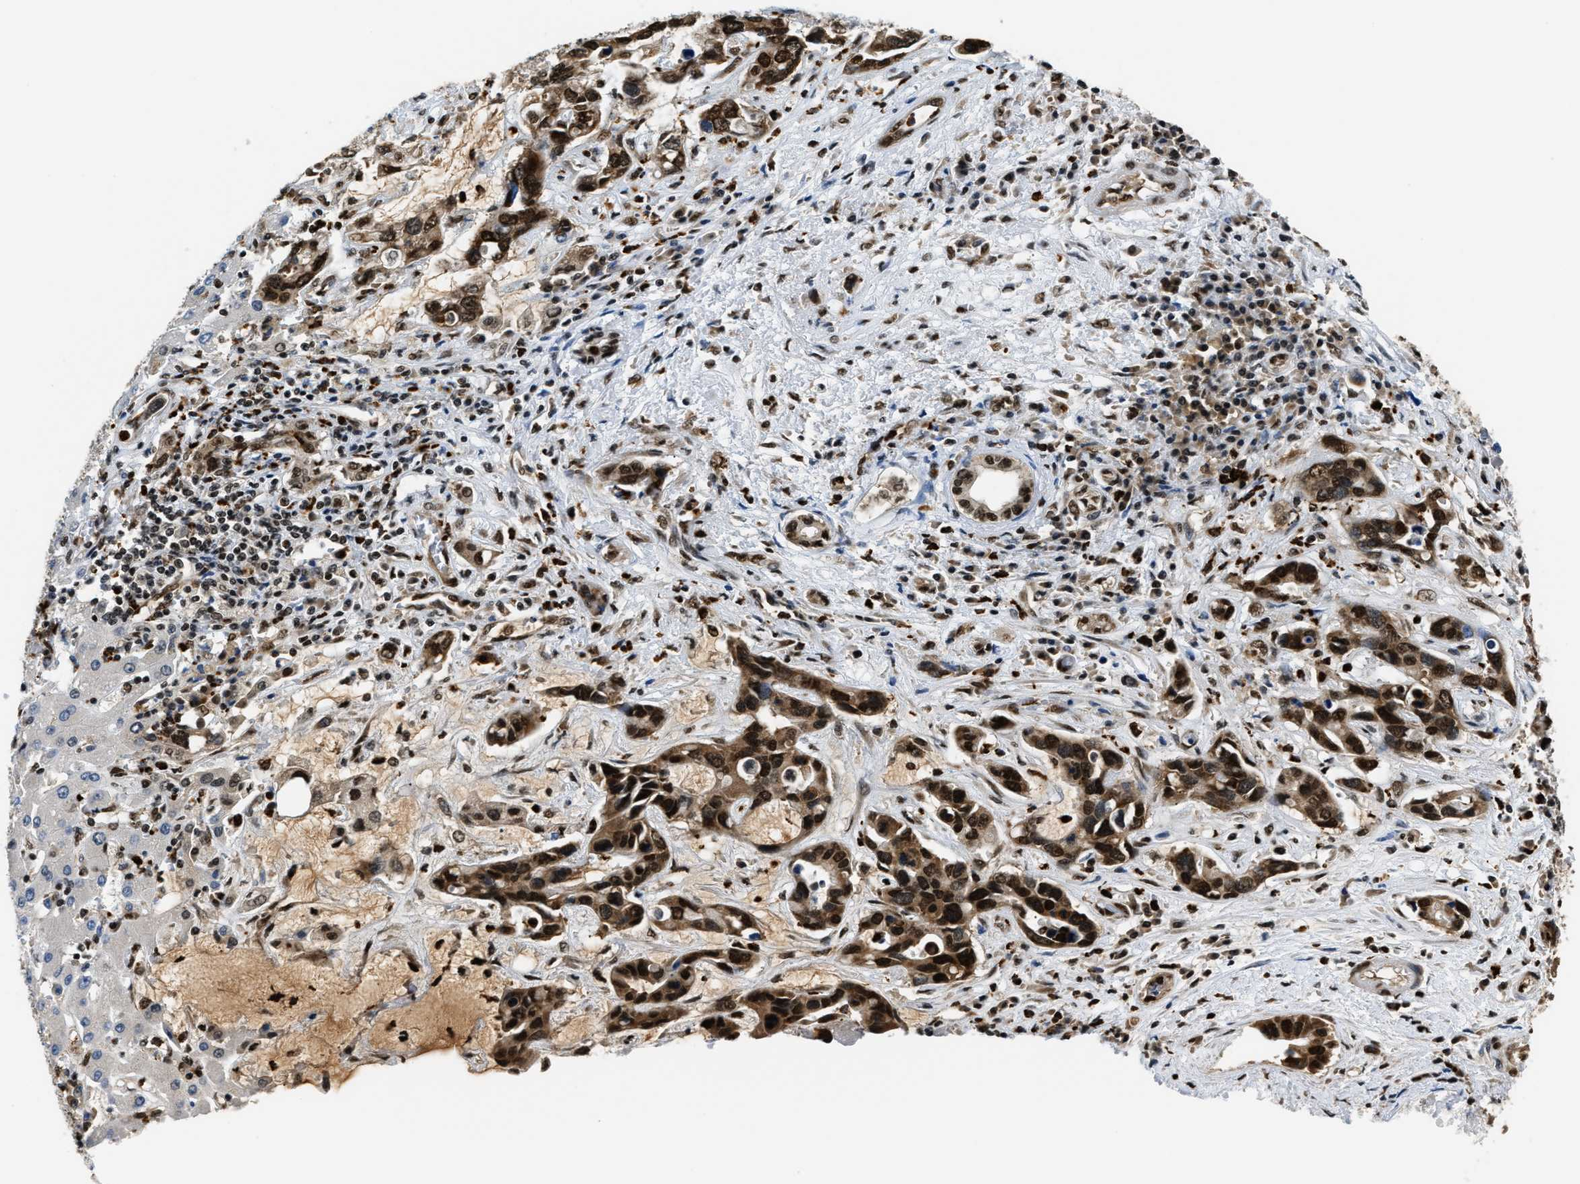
{"staining": {"intensity": "strong", "quantity": ">75%", "location": "cytoplasmic/membranous,nuclear"}, "tissue": "liver cancer", "cell_type": "Tumor cells", "image_type": "cancer", "snomed": [{"axis": "morphology", "description": "Cholangiocarcinoma"}, {"axis": "topography", "description": "Liver"}], "caption": "IHC micrograph of neoplastic tissue: human liver cholangiocarcinoma stained using immunohistochemistry shows high levels of strong protein expression localized specifically in the cytoplasmic/membranous and nuclear of tumor cells, appearing as a cytoplasmic/membranous and nuclear brown color.", "gene": "CCNDBP1", "patient": {"sex": "female", "age": 65}}